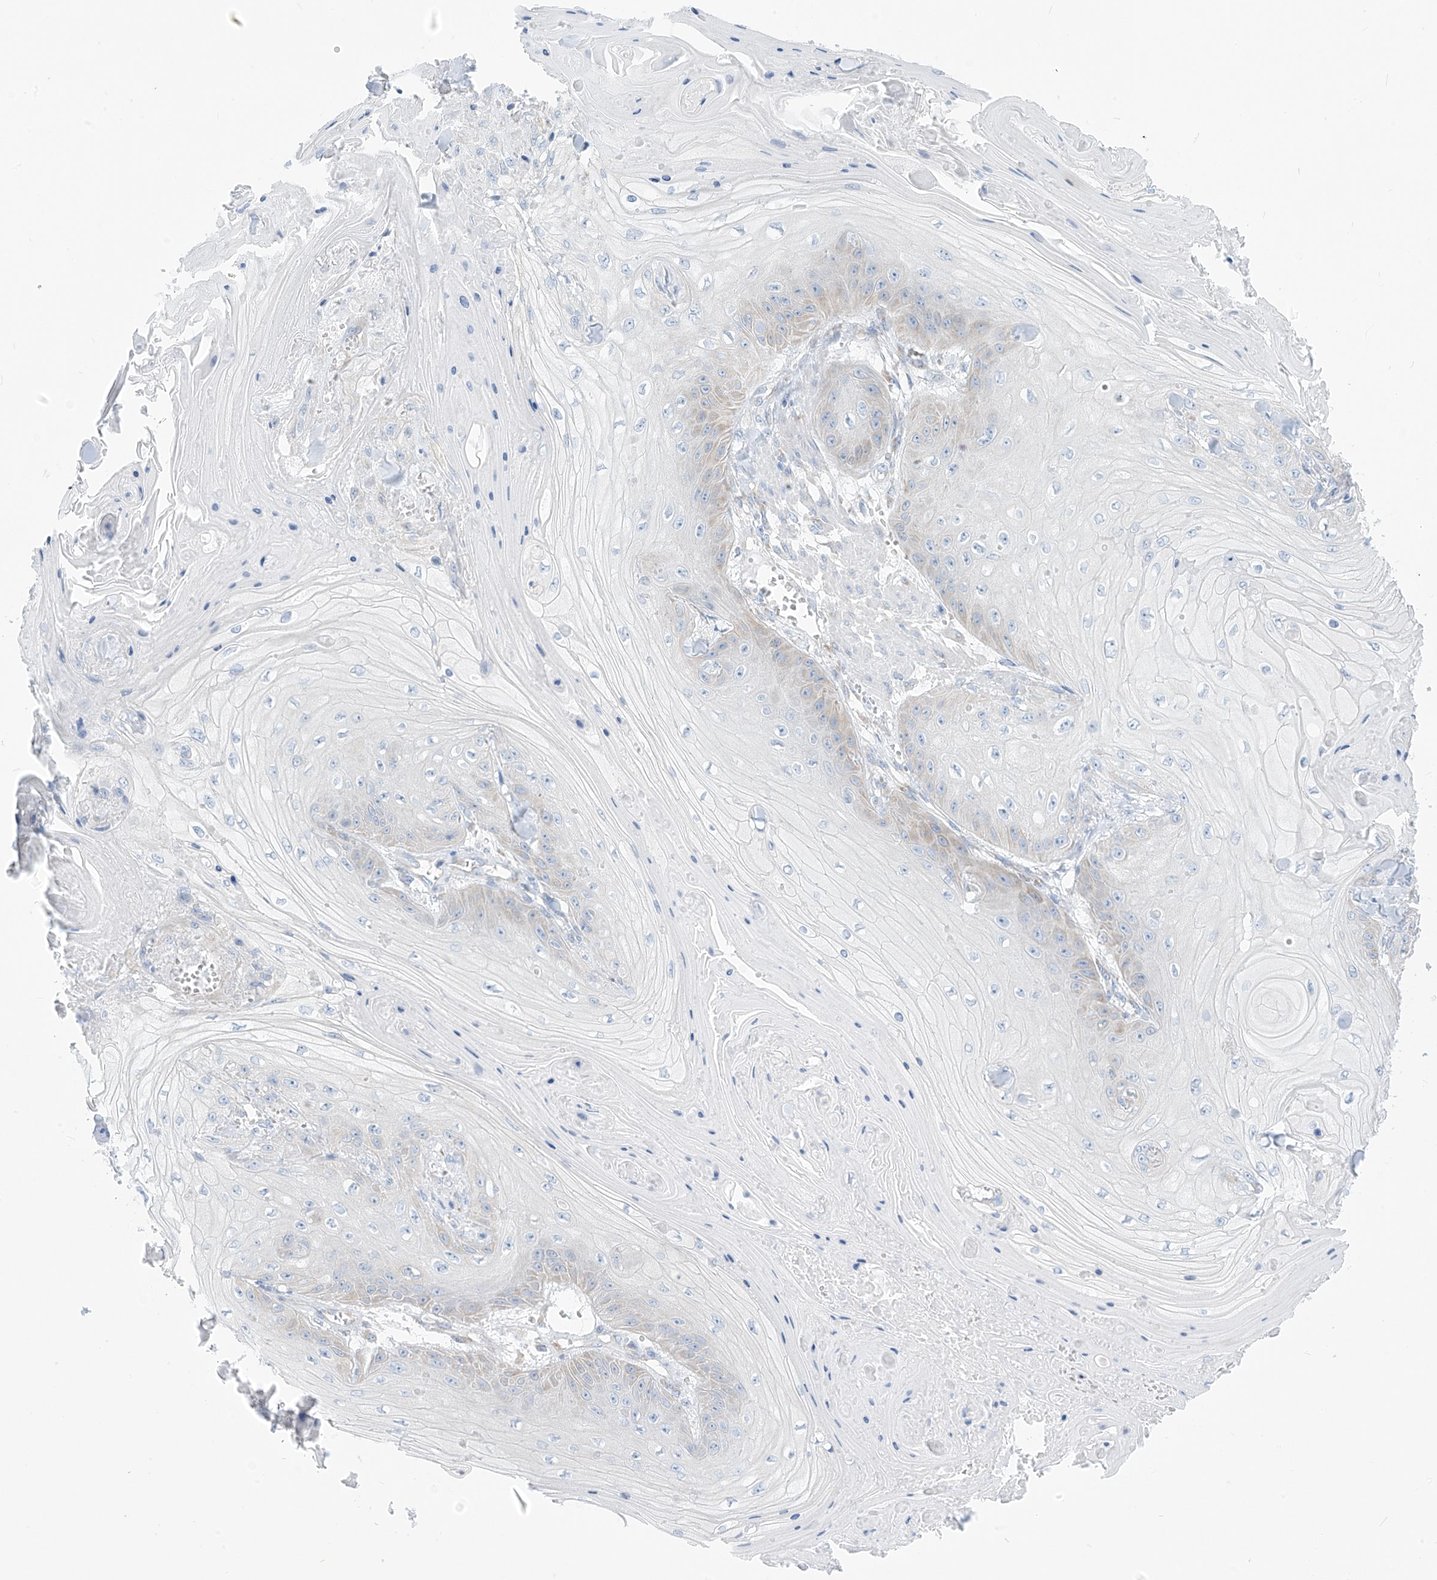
{"staining": {"intensity": "negative", "quantity": "none", "location": "none"}, "tissue": "skin cancer", "cell_type": "Tumor cells", "image_type": "cancer", "snomed": [{"axis": "morphology", "description": "Squamous cell carcinoma, NOS"}, {"axis": "topography", "description": "Skin"}], "caption": "DAB immunohistochemical staining of human skin squamous cell carcinoma exhibits no significant staining in tumor cells.", "gene": "RCN2", "patient": {"sex": "male", "age": 74}}